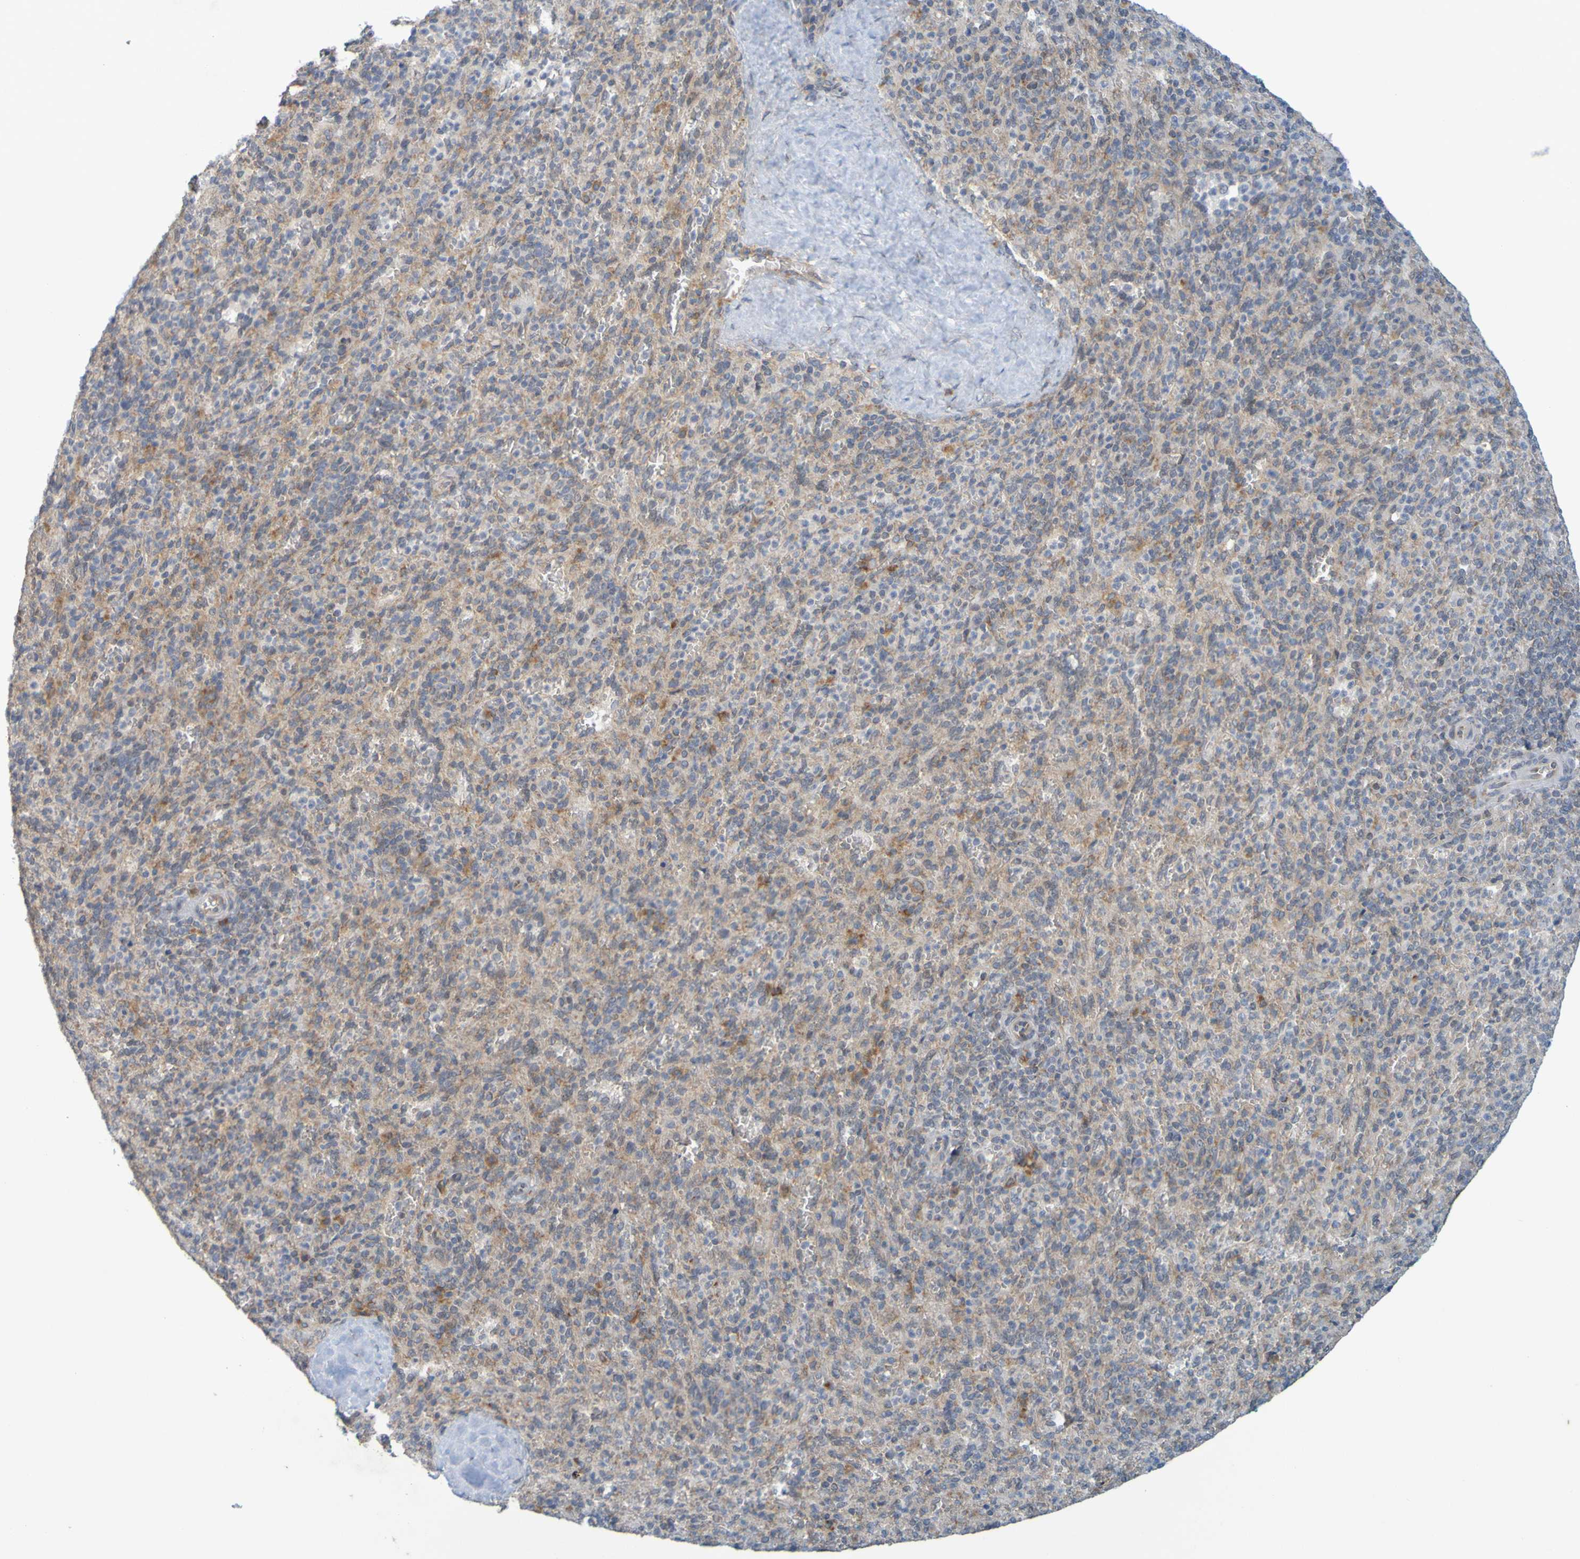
{"staining": {"intensity": "moderate", "quantity": "25%-75%", "location": "cytoplasmic/membranous"}, "tissue": "spleen", "cell_type": "Cells in red pulp", "image_type": "normal", "snomed": [{"axis": "morphology", "description": "Normal tissue, NOS"}, {"axis": "topography", "description": "Spleen"}], "caption": "IHC histopathology image of benign spleen: human spleen stained using immunohistochemistry (IHC) exhibits medium levels of moderate protein expression localized specifically in the cytoplasmic/membranous of cells in red pulp, appearing as a cytoplasmic/membranous brown color.", "gene": "MOGS", "patient": {"sex": "male", "age": 36}}